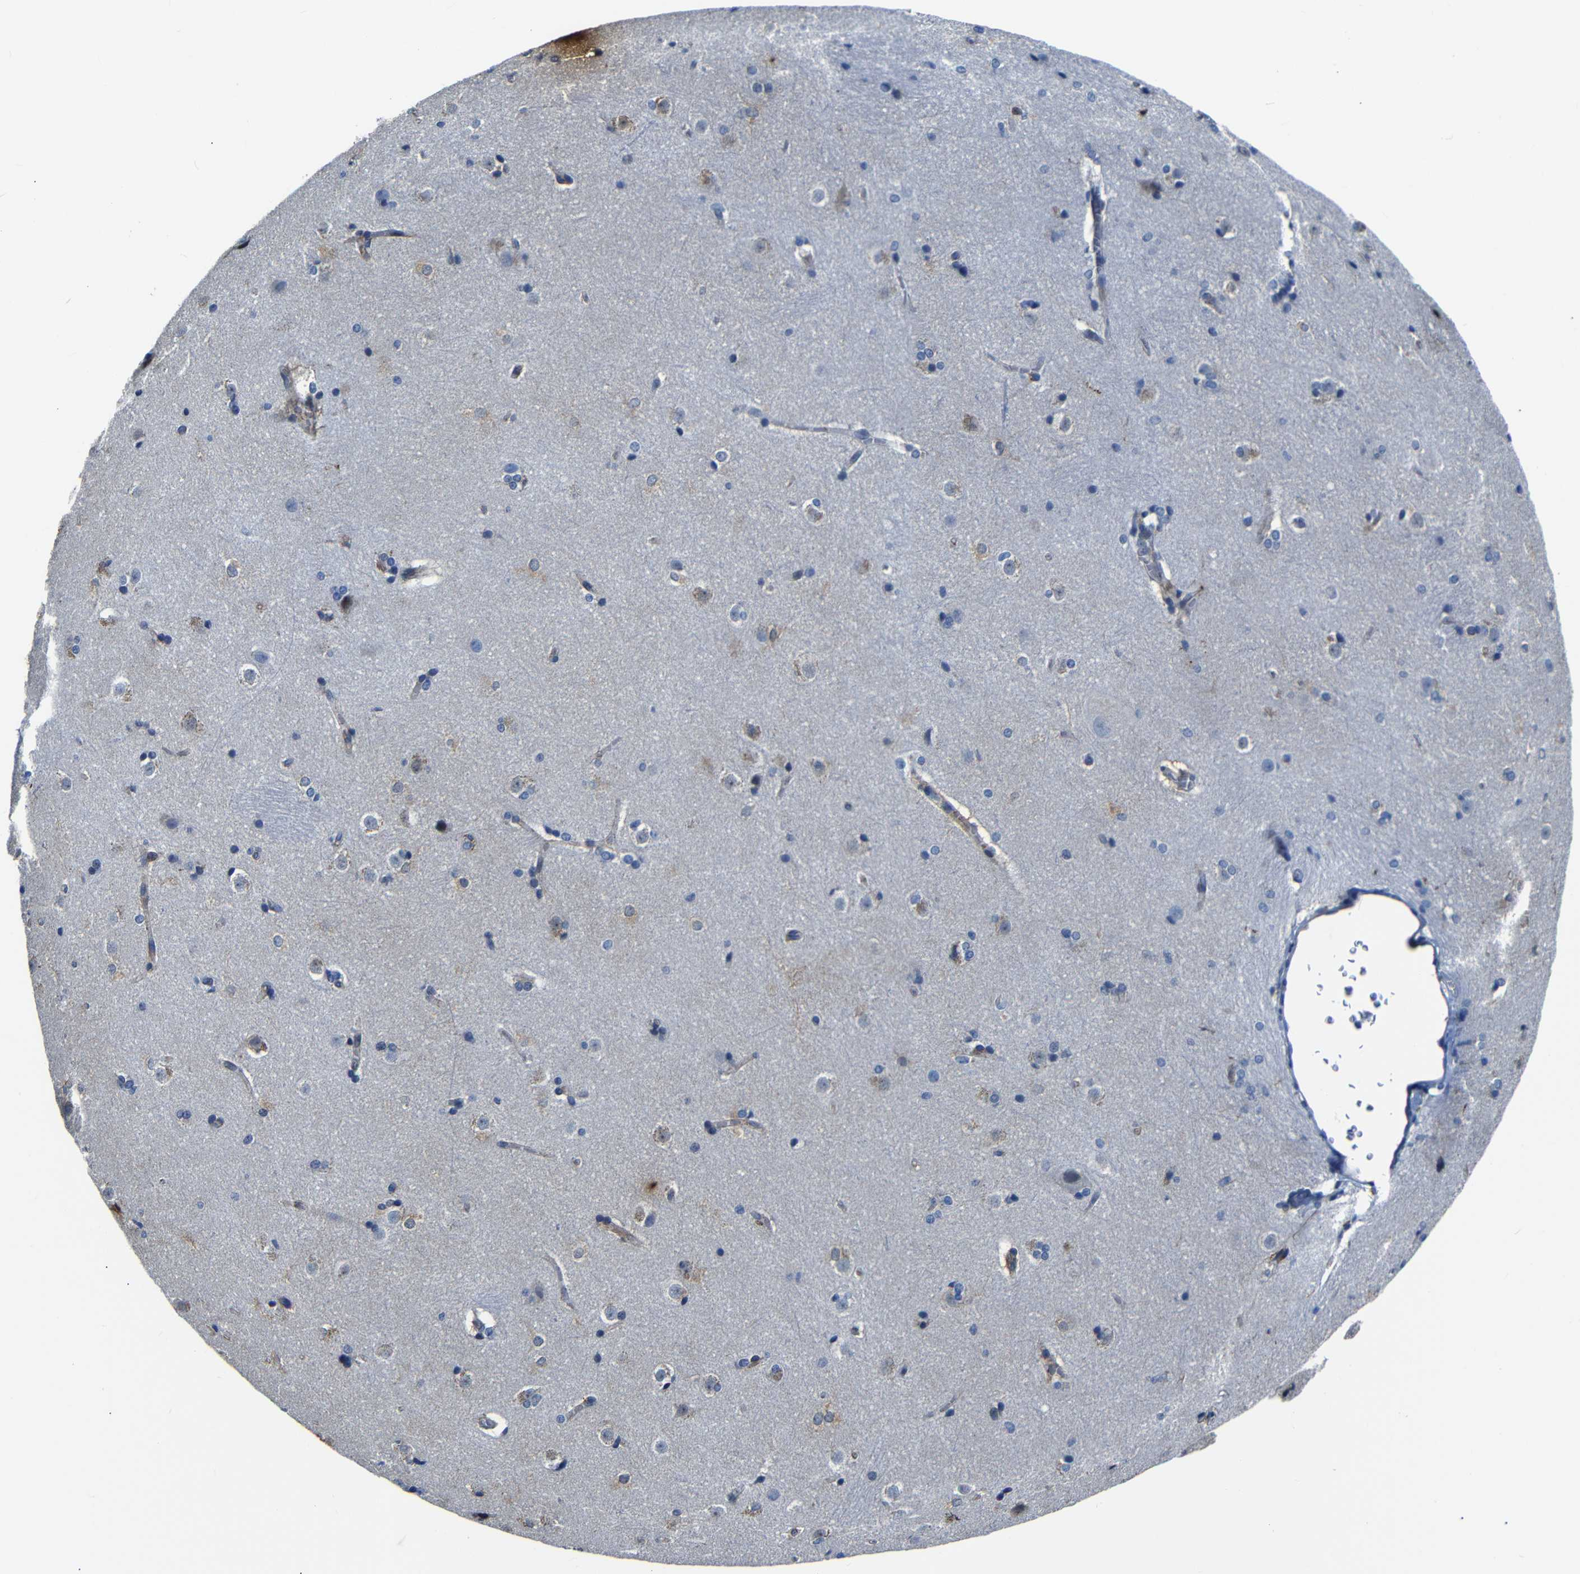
{"staining": {"intensity": "weak", "quantity": "<25%", "location": "cytoplasmic/membranous"}, "tissue": "caudate", "cell_type": "Glial cells", "image_type": "normal", "snomed": [{"axis": "morphology", "description": "Normal tissue, NOS"}, {"axis": "topography", "description": "Lateral ventricle wall"}], "caption": "Histopathology image shows no protein positivity in glial cells of benign caudate.", "gene": "AFDN", "patient": {"sex": "female", "age": 19}}